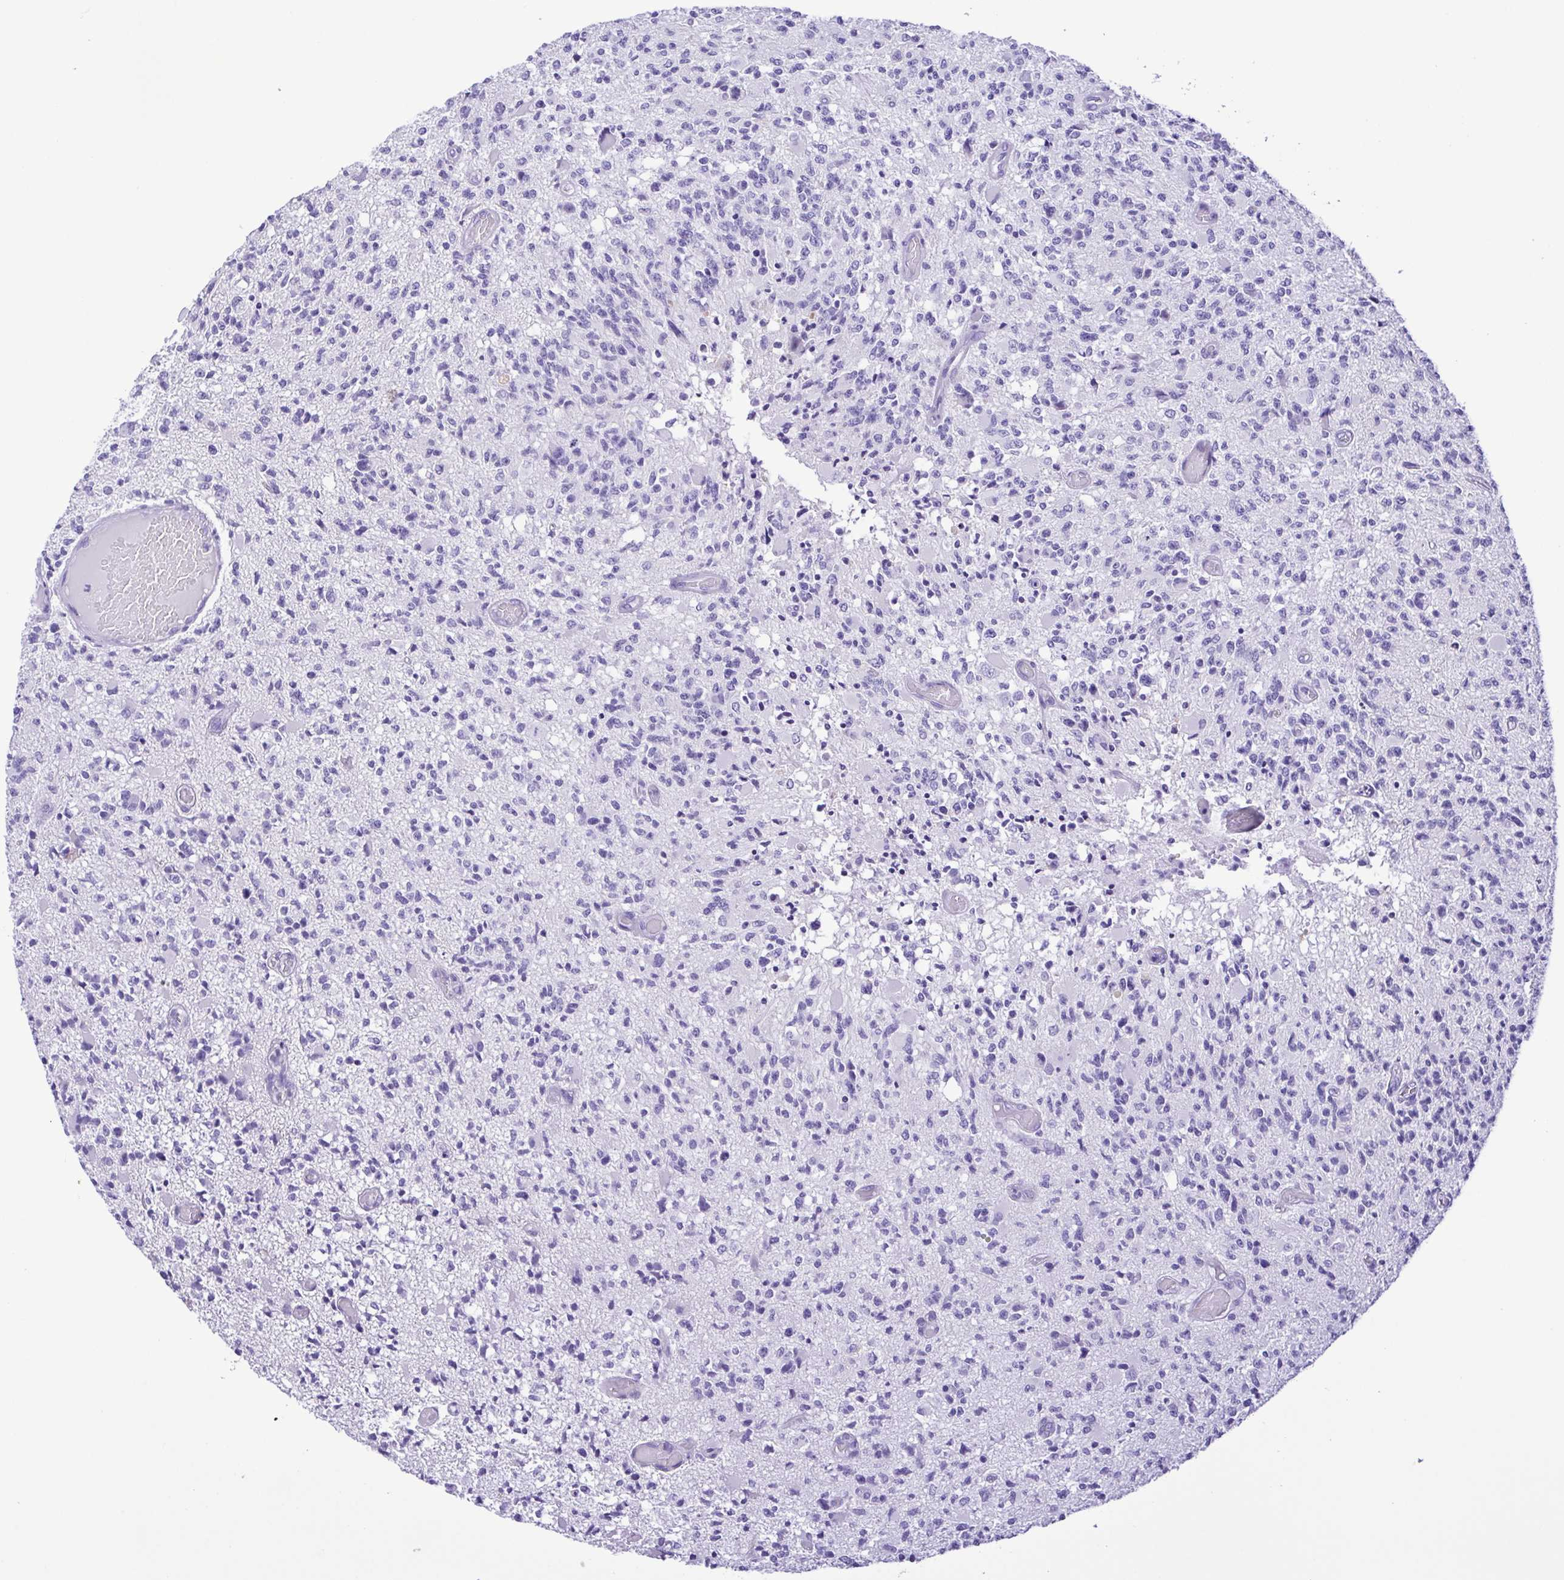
{"staining": {"intensity": "negative", "quantity": "none", "location": "none"}, "tissue": "glioma", "cell_type": "Tumor cells", "image_type": "cancer", "snomed": [{"axis": "morphology", "description": "Glioma, malignant, High grade"}, {"axis": "topography", "description": "Brain"}], "caption": "Immunohistochemistry of glioma exhibits no expression in tumor cells. (DAB (3,3'-diaminobenzidine) IHC visualized using brightfield microscopy, high magnification).", "gene": "OVGP1", "patient": {"sex": "female", "age": 63}}